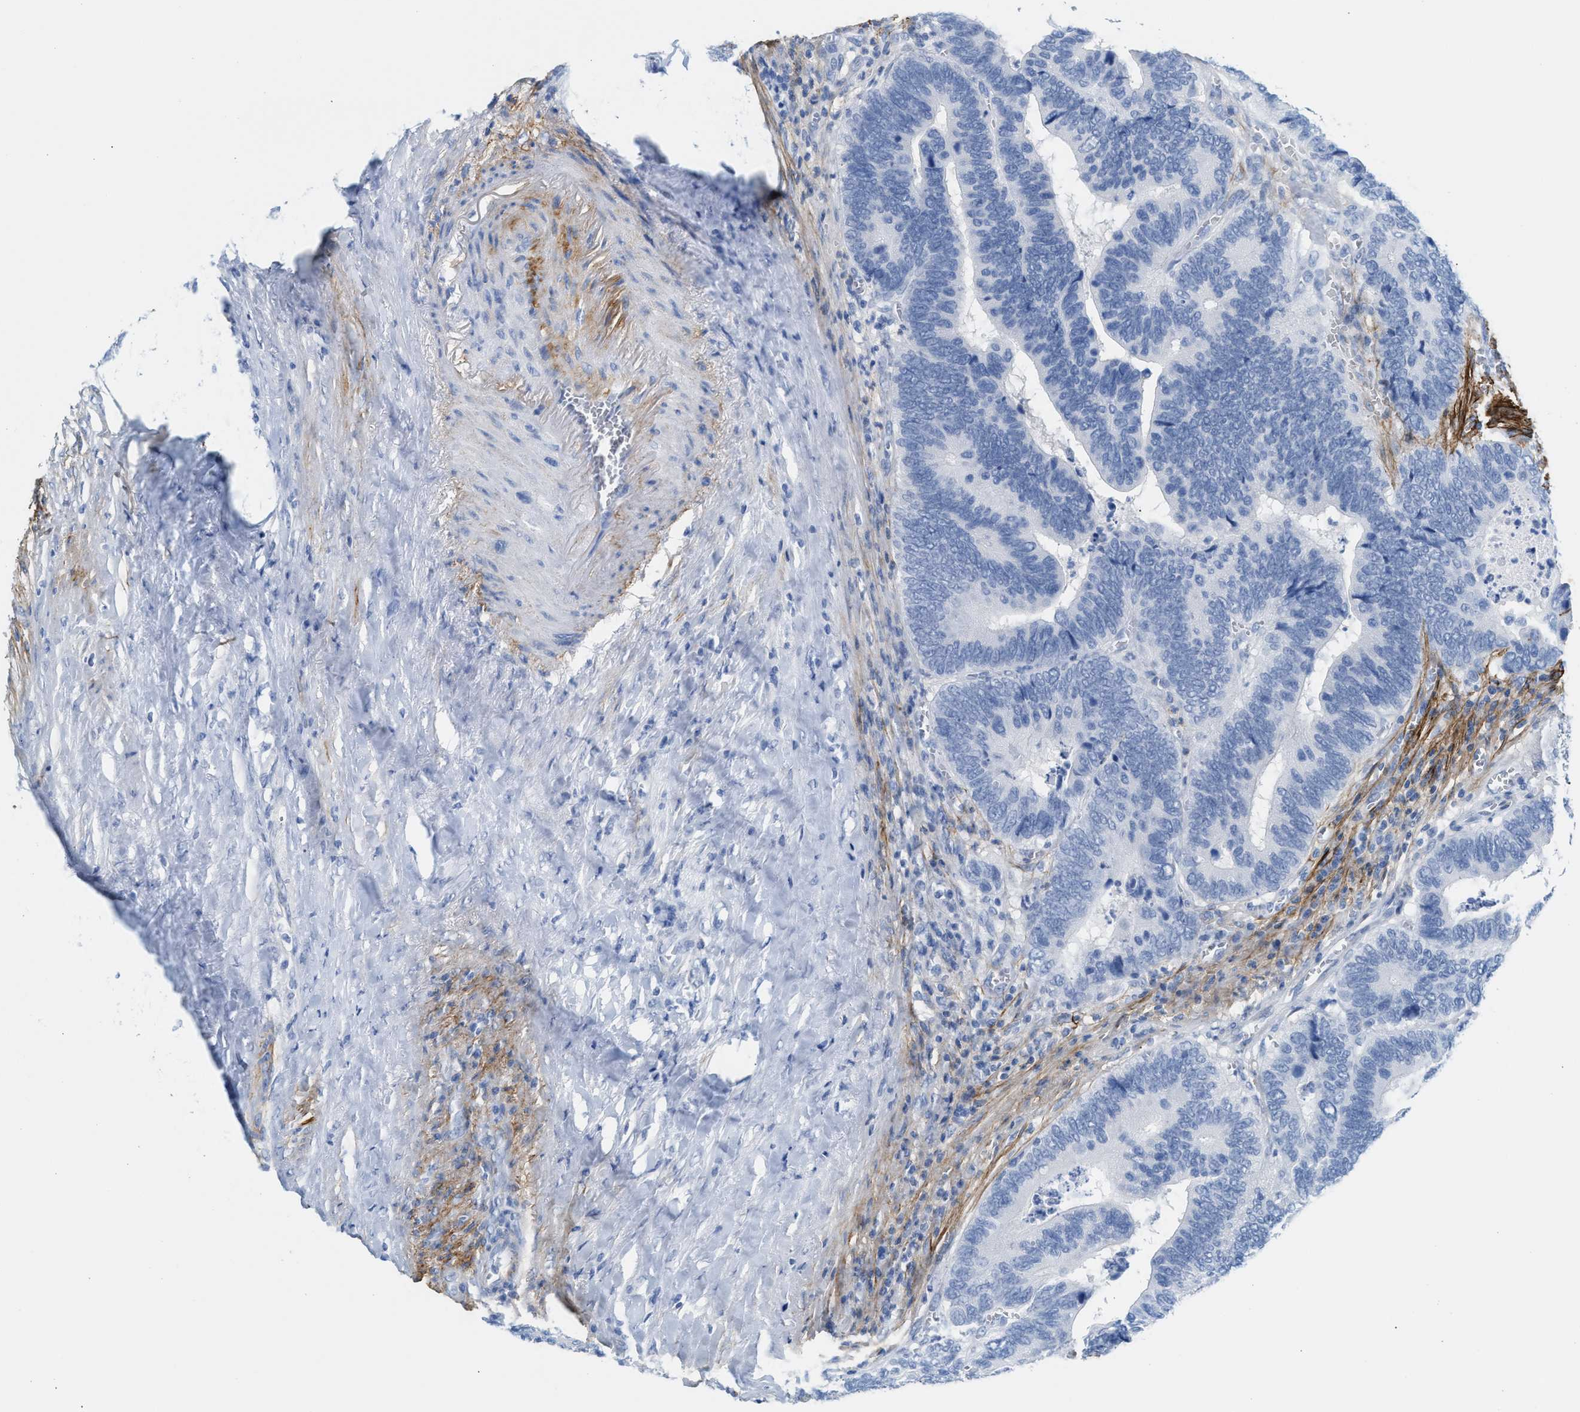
{"staining": {"intensity": "negative", "quantity": "none", "location": "none"}, "tissue": "colorectal cancer", "cell_type": "Tumor cells", "image_type": "cancer", "snomed": [{"axis": "morphology", "description": "Adenocarcinoma, NOS"}, {"axis": "topography", "description": "Colon"}], "caption": "Photomicrograph shows no protein positivity in tumor cells of colorectal adenocarcinoma tissue. (Stains: DAB immunohistochemistry with hematoxylin counter stain, Microscopy: brightfield microscopy at high magnification).", "gene": "TNR", "patient": {"sex": "male", "age": 72}}